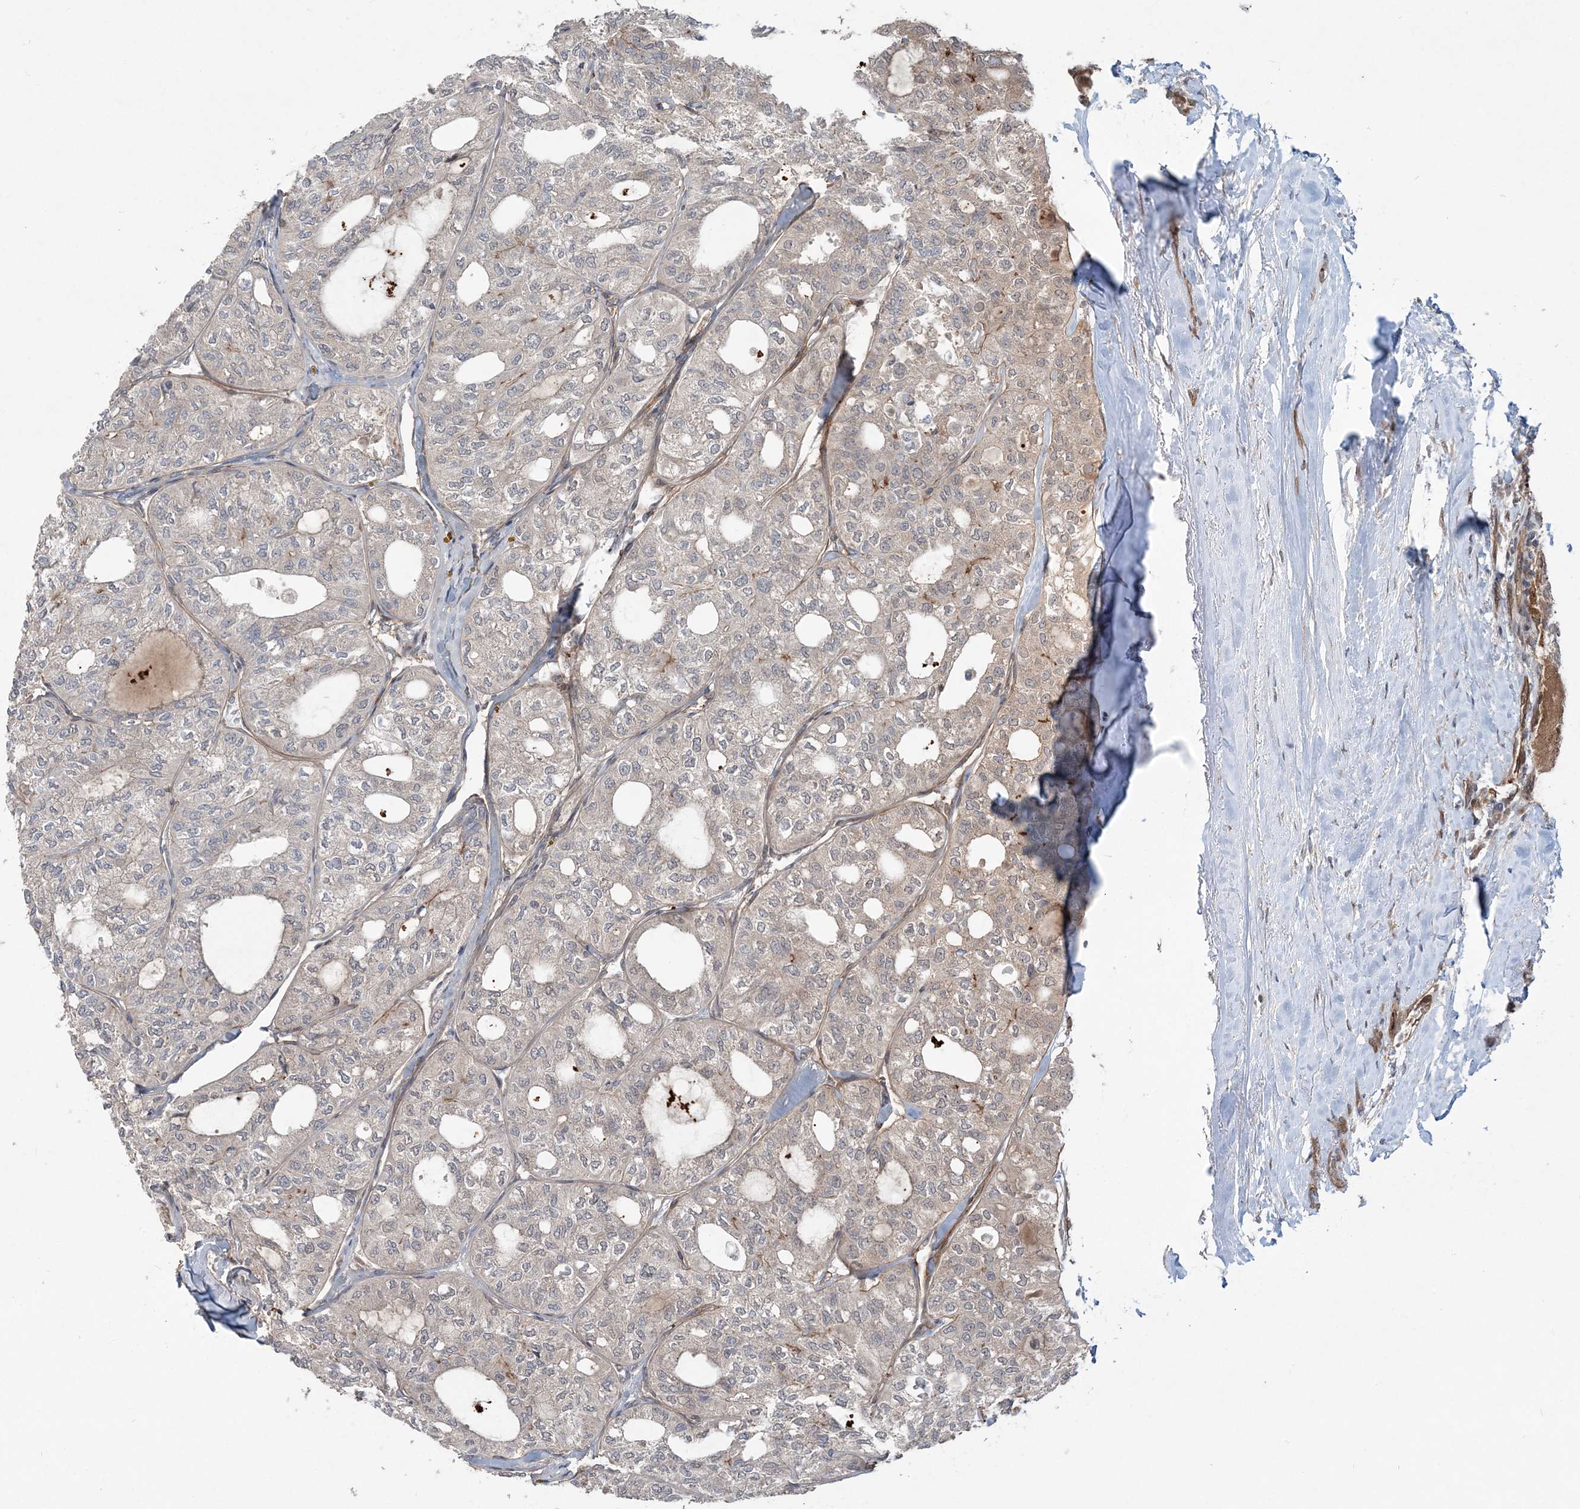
{"staining": {"intensity": "negative", "quantity": "none", "location": "none"}, "tissue": "thyroid cancer", "cell_type": "Tumor cells", "image_type": "cancer", "snomed": [{"axis": "morphology", "description": "Follicular adenoma carcinoma, NOS"}, {"axis": "topography", "description": "Thyroid gland"}], "caption": "Follicular adenoma carcinoma (thyroid) was stained to show a protein in brown. There is no significant positivity in tumor cells.", "gene": "GEMIN5", "patient": {"sex": "male", "age": 75}}